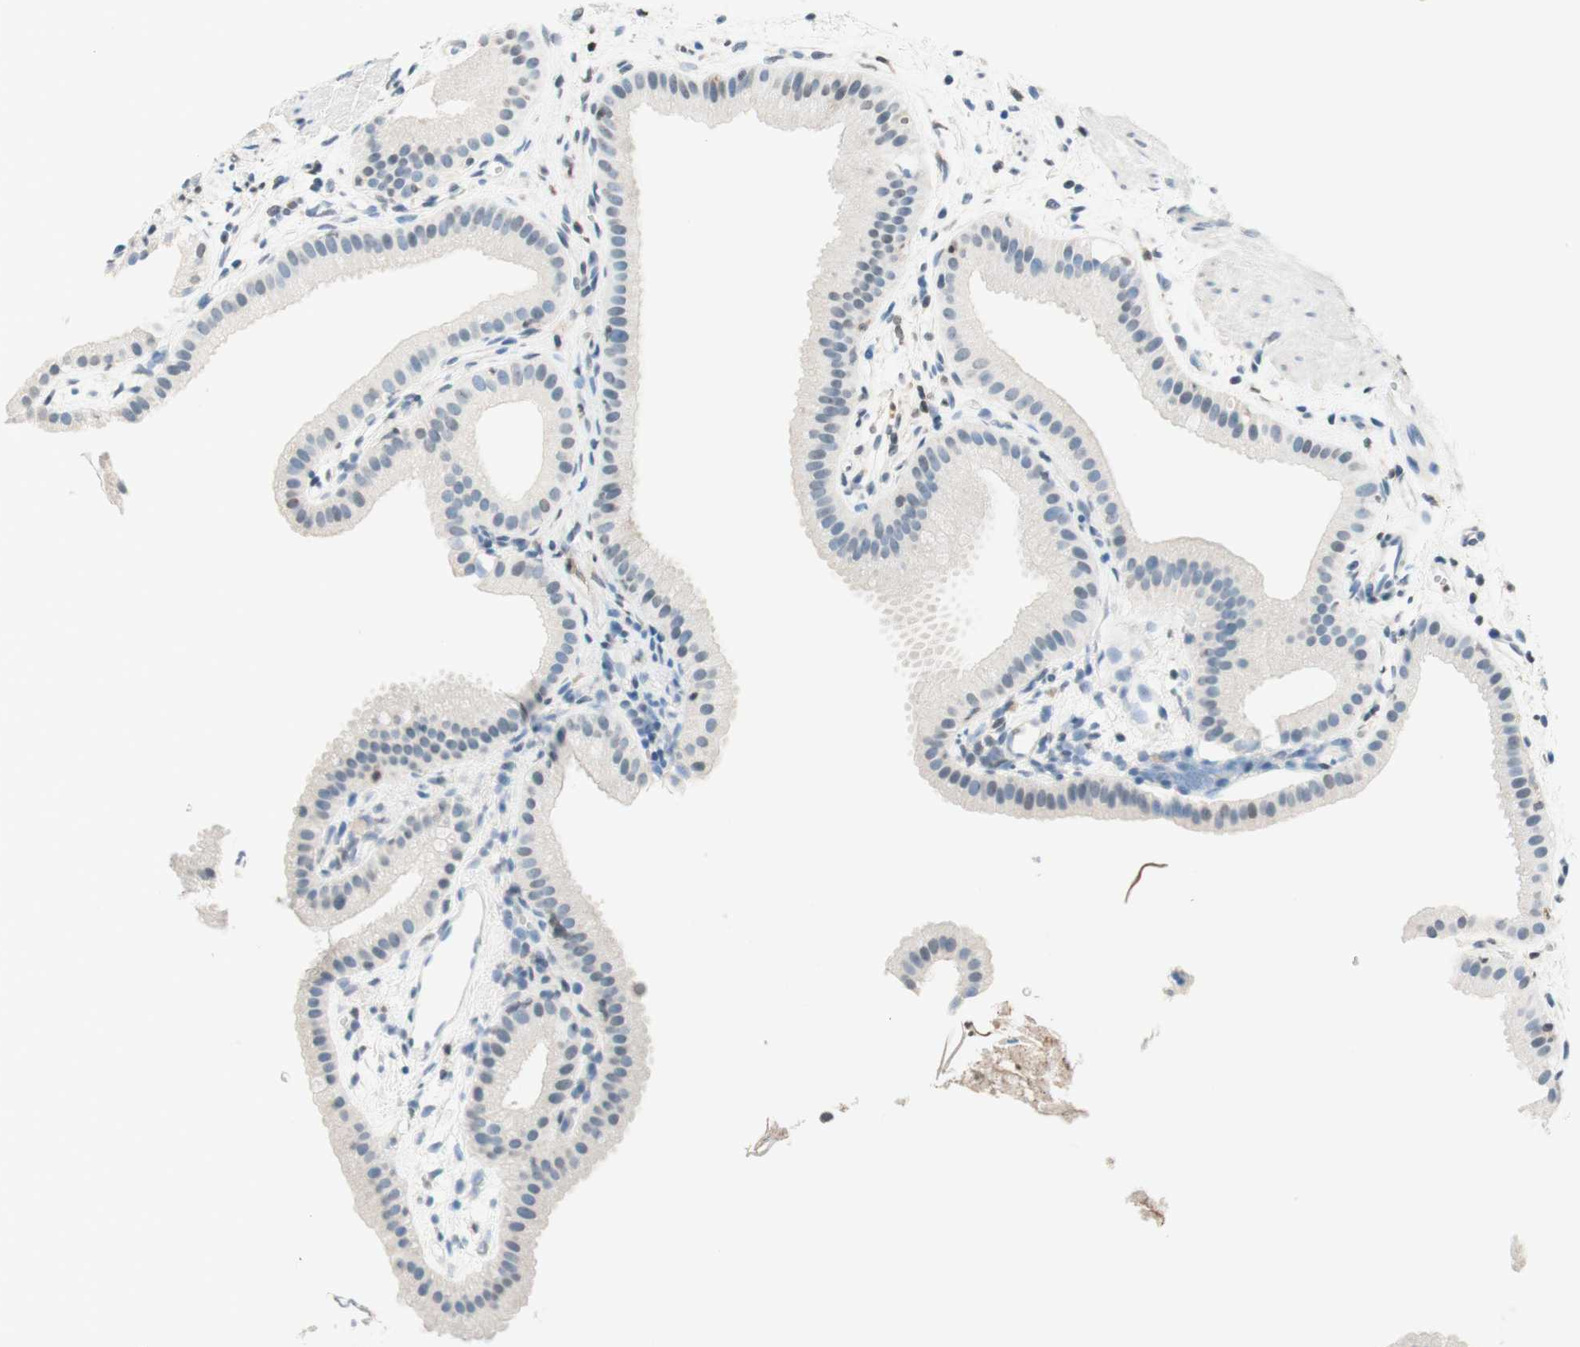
{"staining": {"intensity": "weak", "quantity": "<25%", "location": "nuclear"}, "tissue": "gallbladder", "cell_type": "Glandular cells", "image_type": "normal", "snomed": [{"axis": "morphology", "description": "Normal tissue, NOS"}, {"axis": "topography", "description": "Gallbladder"}], "caption": "This histopathology image is of unremarkable gallbladder stained with immunohistochemistry to label a protein in brown with the nuclei are counter-stained blue. There is no positivity in glandular cells. (Brightfield microscopy of DAB IHC at high magnification).", "gene": "WIPF1", "patient": {"sex": "female", "age": 64}}